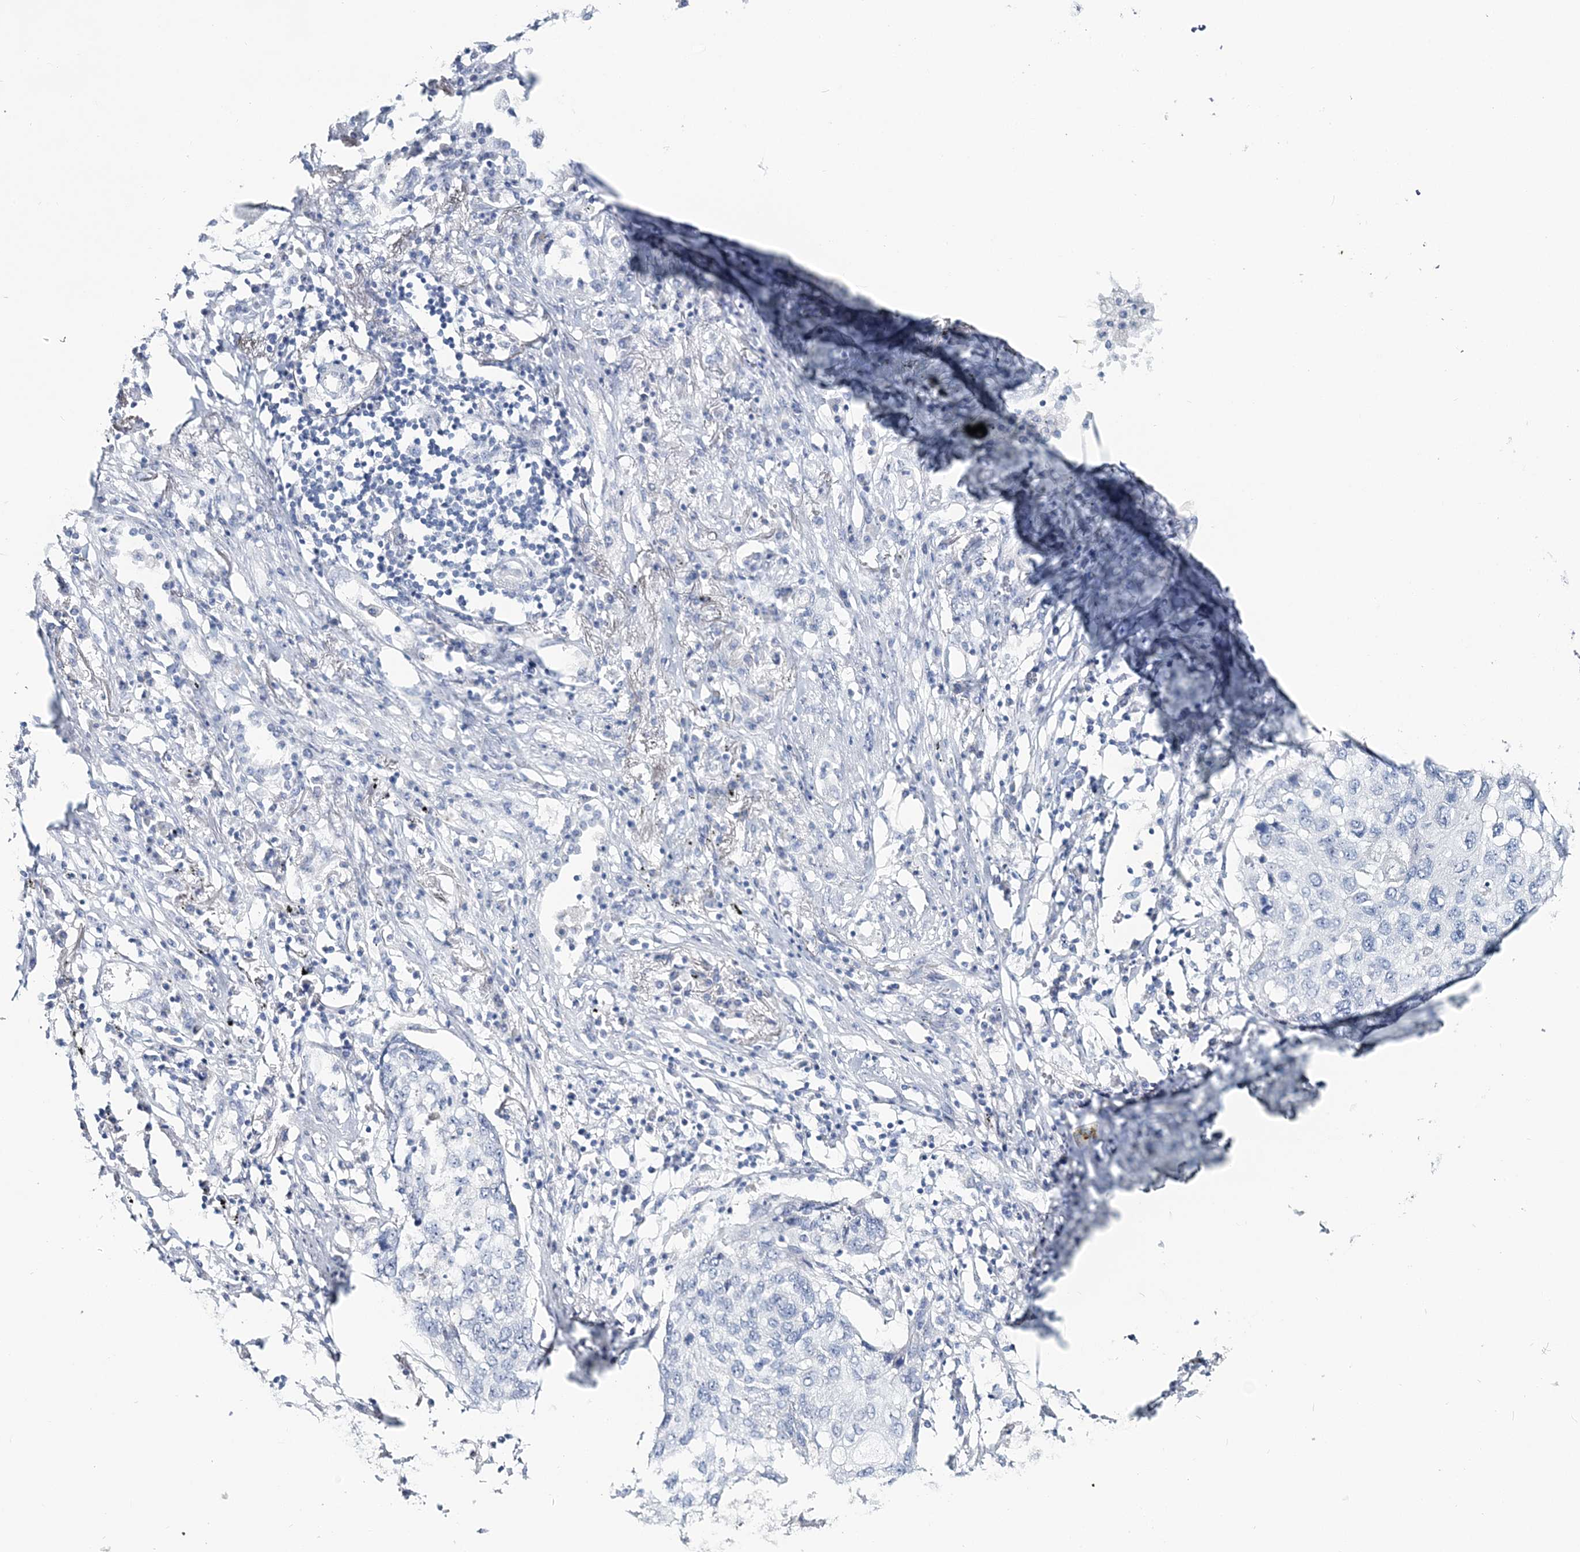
{"staining": {"intensity": "negative", "quantity": "none", "location": "none"}, "tissue": "lung cancer", "cell_type": "Tumor cells", "image_type": "cancer", "snomed": [{"axis": "morphology", "description": "Squamous cell carcinoma, NOS"}, {"axis": "topography", "description": "Lung"}], "caption": "DAB (3,3'-diaminobenzidine) immunohistochemical staining of lung squamous cell carcinoma exhibits no significant staining in tumor cells. (Stains: DAB (3,3'-diaminobenzidine) immunohistochemistry with hematoxylin counter stain, Microscopy: brightfield microscopy at high magnification).", "gene": "CYP3A4", "patient": {"sex": "female", "age": 63}}